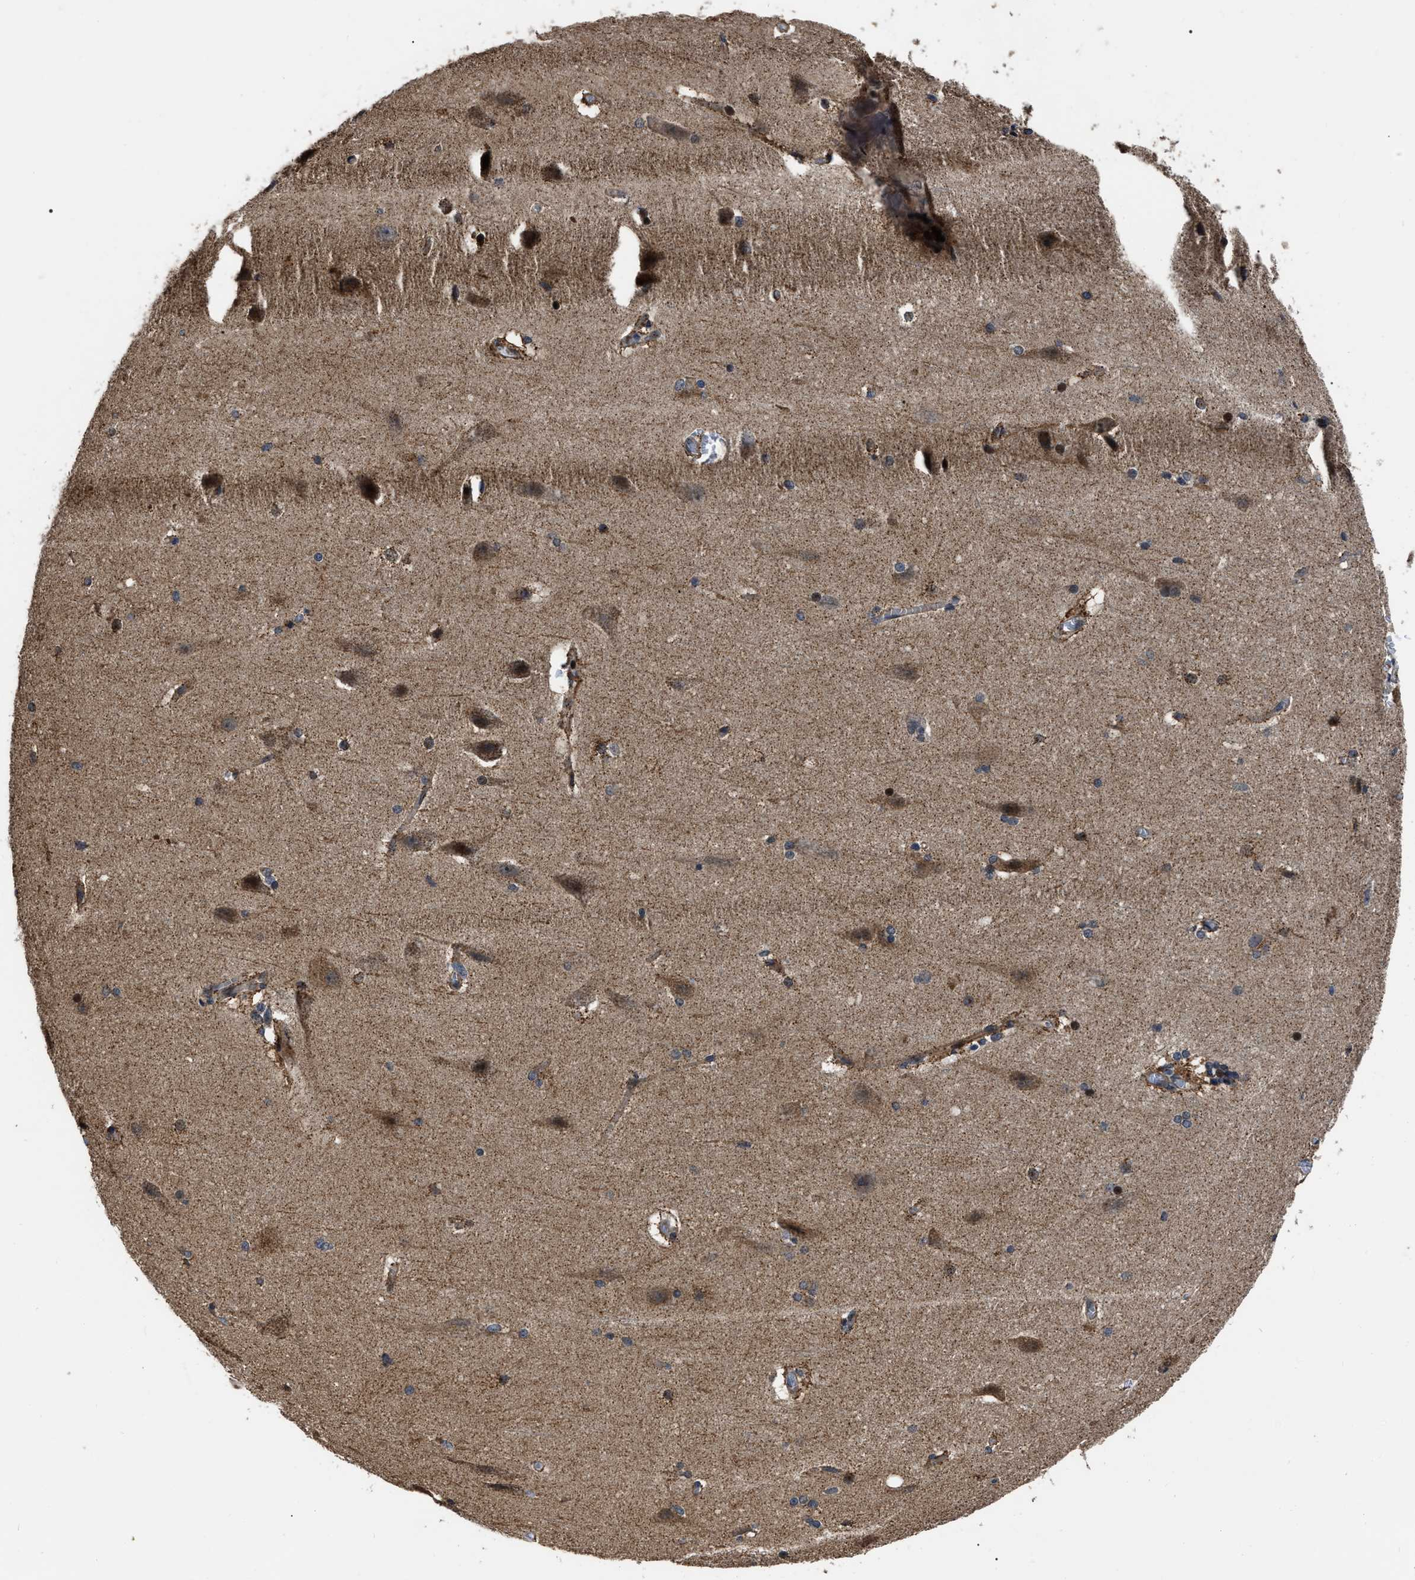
{"staining": {"intensity": "weak", "quantity": ">75%", "location": "cytoplasmic/membranous"}, "tissue": "cerebral cortex", "cell_type": "Endothelial cells", "image_type": "normal", "snomed": [{"axis": "morphology", "description": "Normal tissue, NOS"}, {"axis": "topography", "description": "Cerebral cortex"}, {"axis": "topography", "description": "Hippocampus"}], "caption": "Cerebral cortex stained with DAB (3,3'-diaminobenzidine) immunohistochemistry shows low levels of weak cytoplasmic/membranous expression in approximately >75% of endothelial cells.", "gene": "PPWD1", "patient": {"sex": "female", "age": 19}}